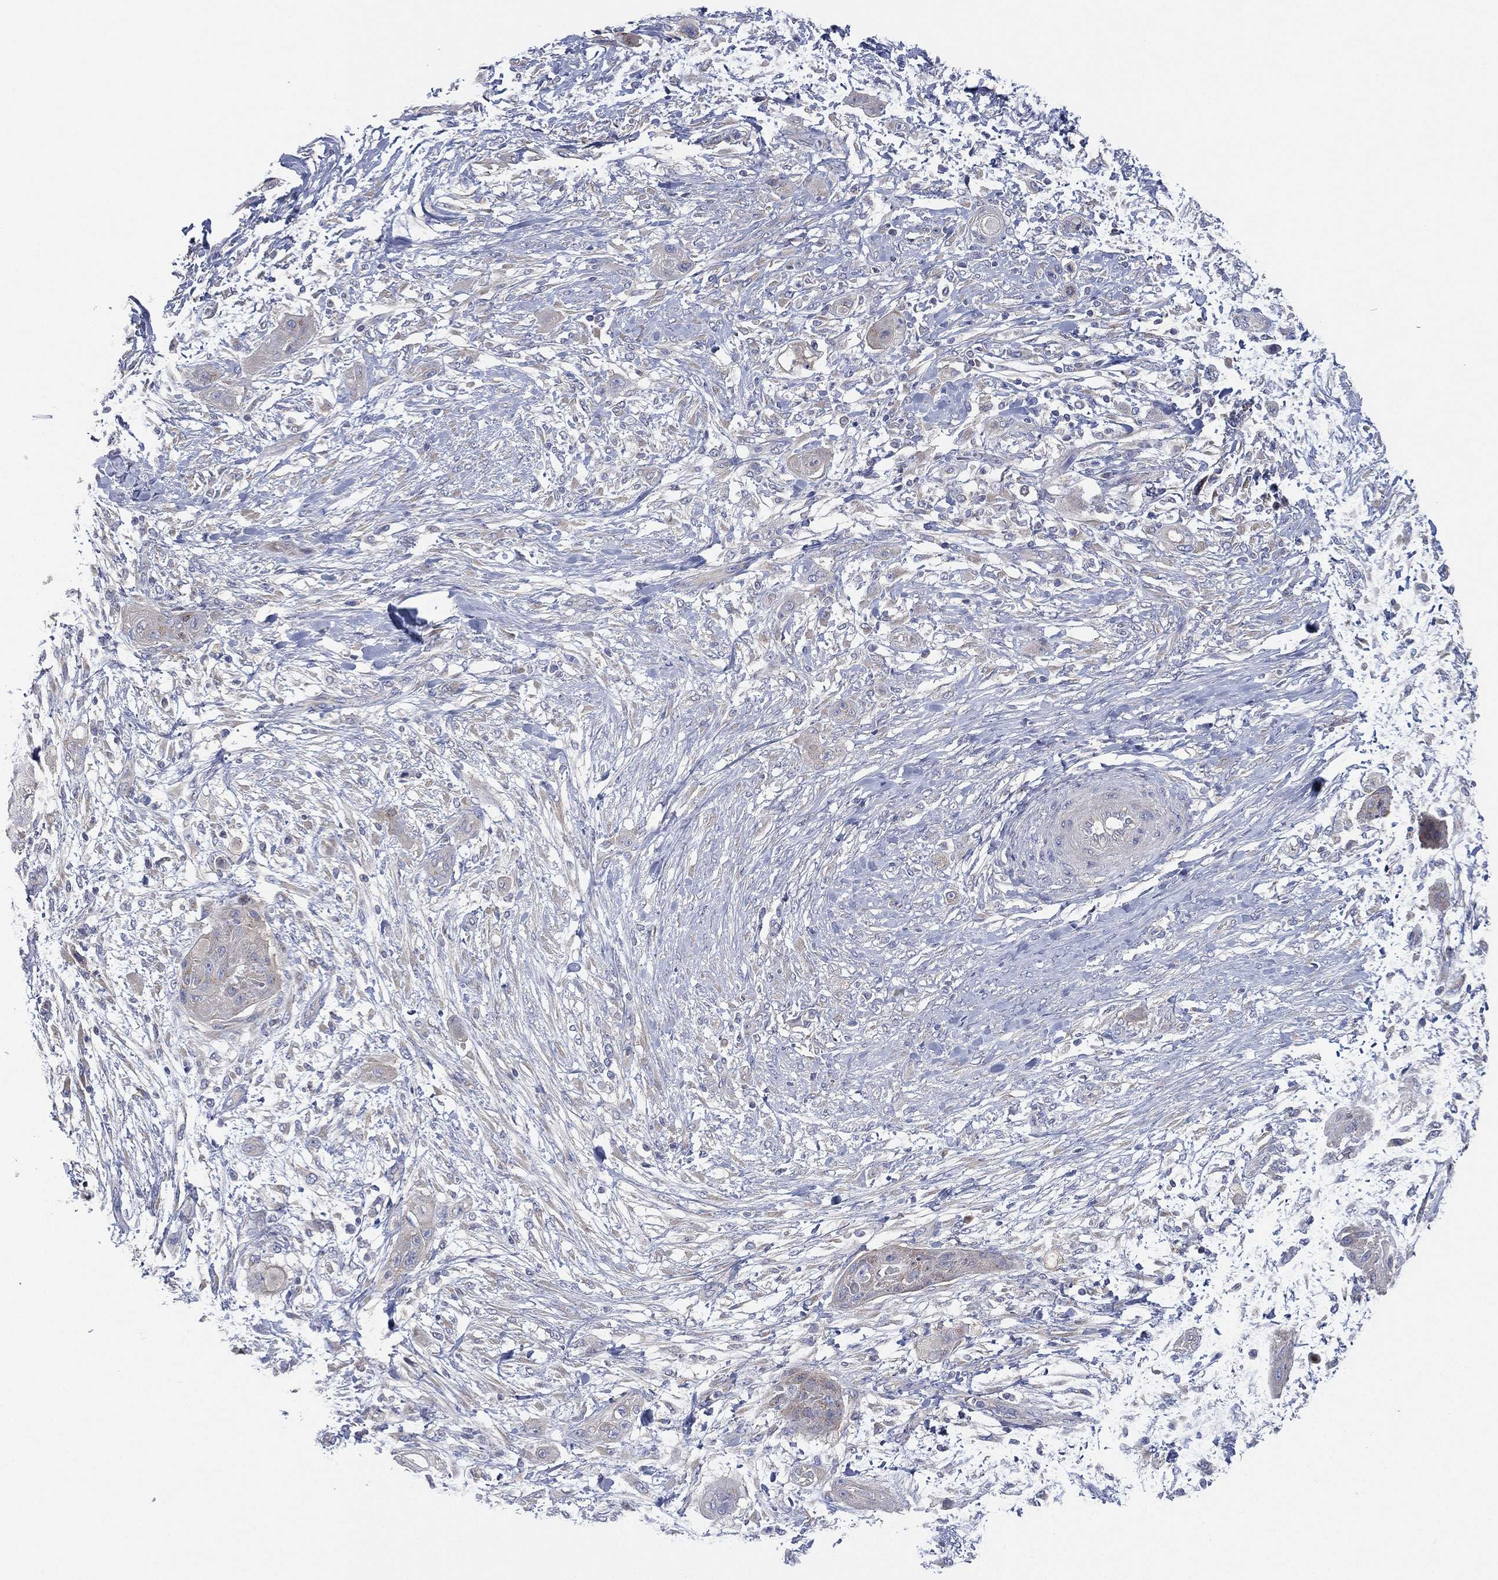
{"staining": {"intensity": "weak", "quantity": "<25%", "location": "cytoplasmic/membranous"}, "tissue": "skin cancer", "cell_type": "Tumor cells", "image_type": "cancer", "snomed": [{"axis": "morphology", "description": "Squamous cell carcinoma, NOS"}, {"axis": "topography", "description": "Skin"}], "caption": "A high-resolution image shows IHC staining of squamous cell carcinoma (skin), which displays no significant expression in tumor cells.", "gene": "ATP8A2", "patient": {"sex": "male", "age": 62}}